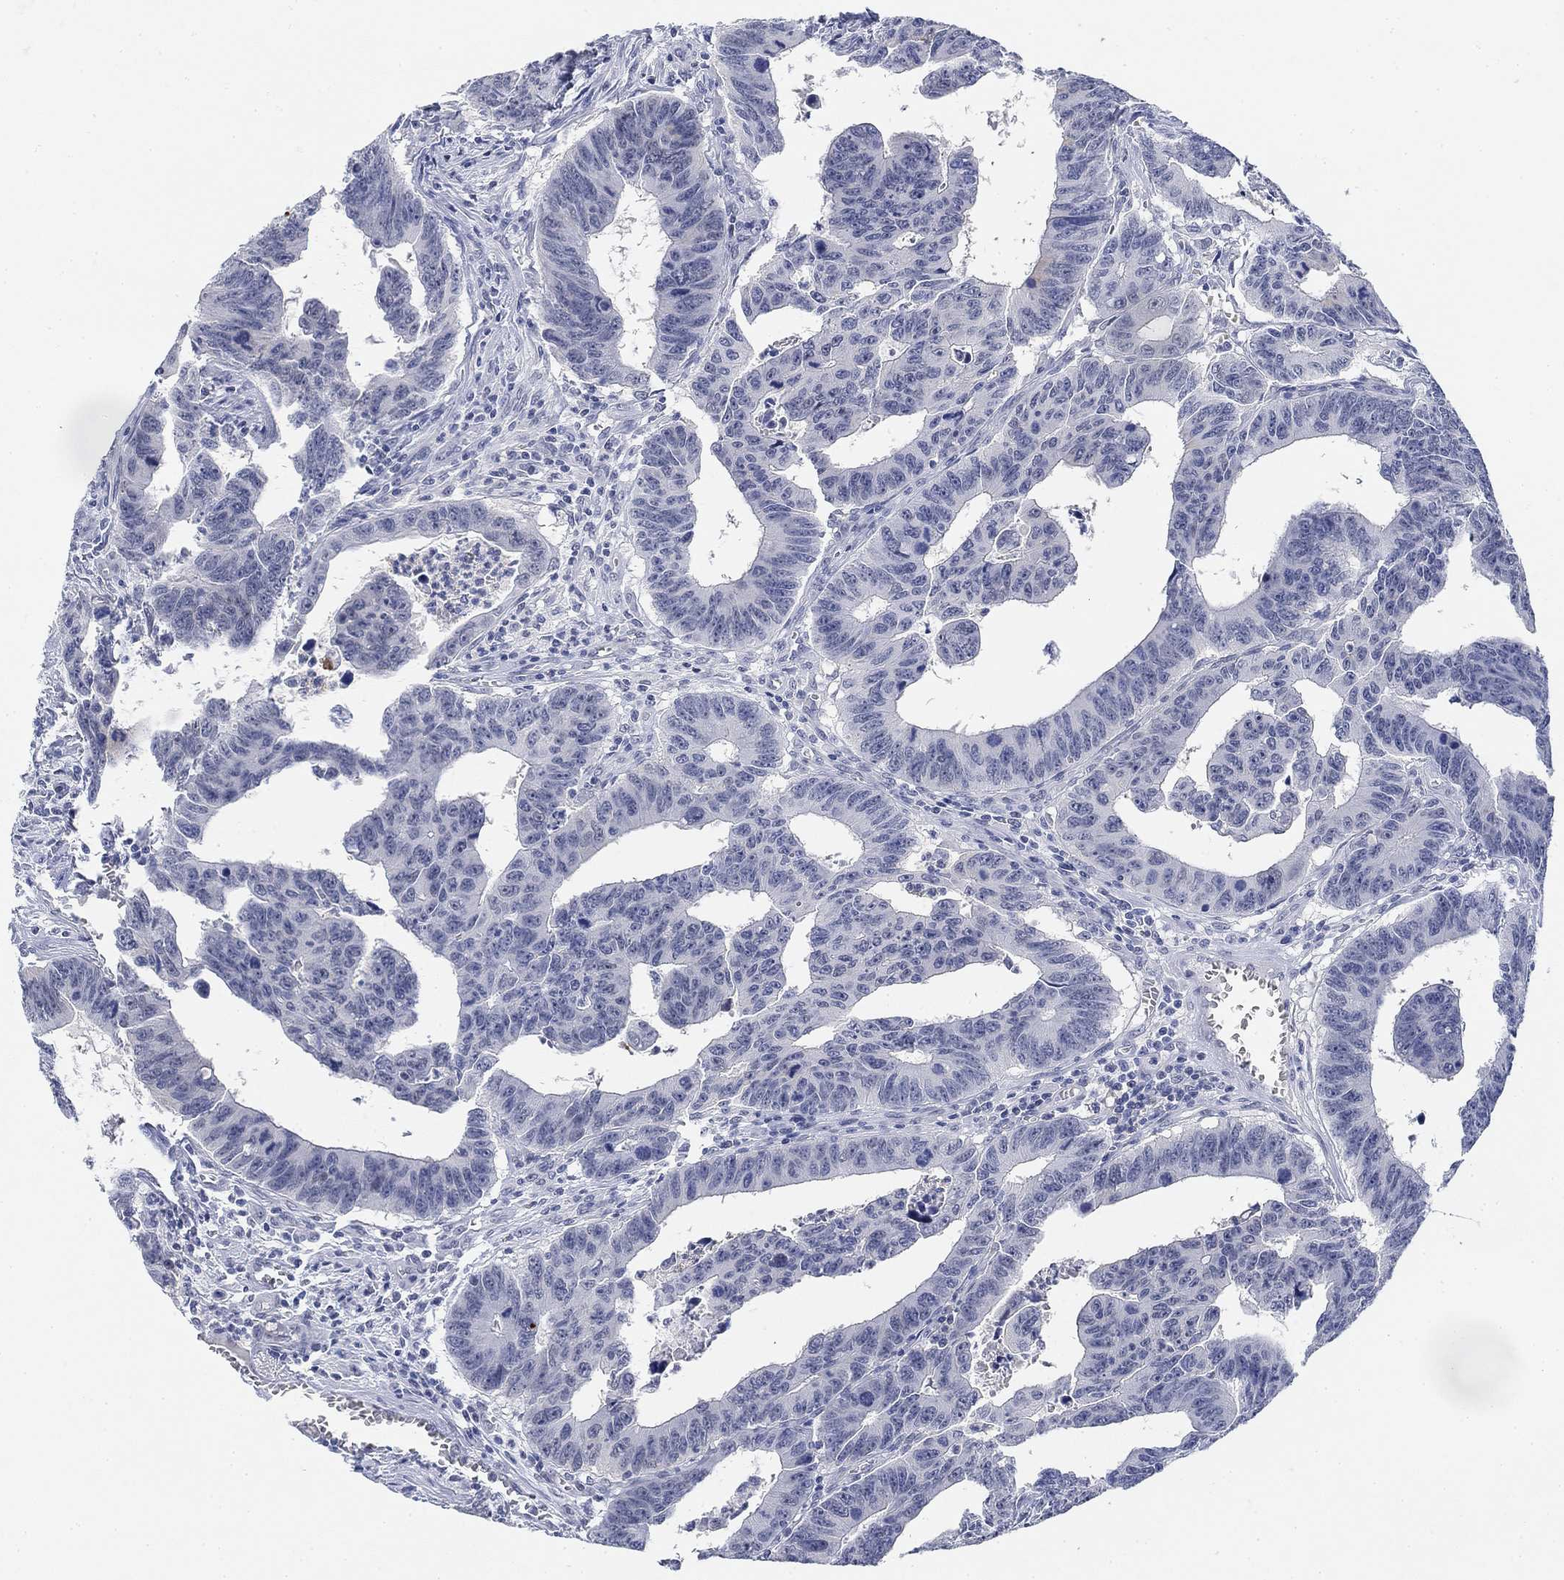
{"staining": {"intensity": "negative", "quantity": "none", "location": "none"}, "tissue": "colorectal cancer", "cell_type": "Tumor cells", "image_type": "cancer", "snomed": [{"axis": "morphology", "description": "Adenocarcinoma, NOS"}, {"axis": "topography", "description": "Appendix"}, {"axis": "topography", "description": "Colon"}, {"axis": "topography", "description": "Cecum"}, {"axis": "topography", "description": "Colon asc"}], "caption": "High power microscopy micrograph of an immunohistochemistry photomicrograph of colorectal adenocarcinoma, revealing no significant positivity in tumor cells.", "gene": "PAX6", "patient": {"sex": "female", "age": 85}}